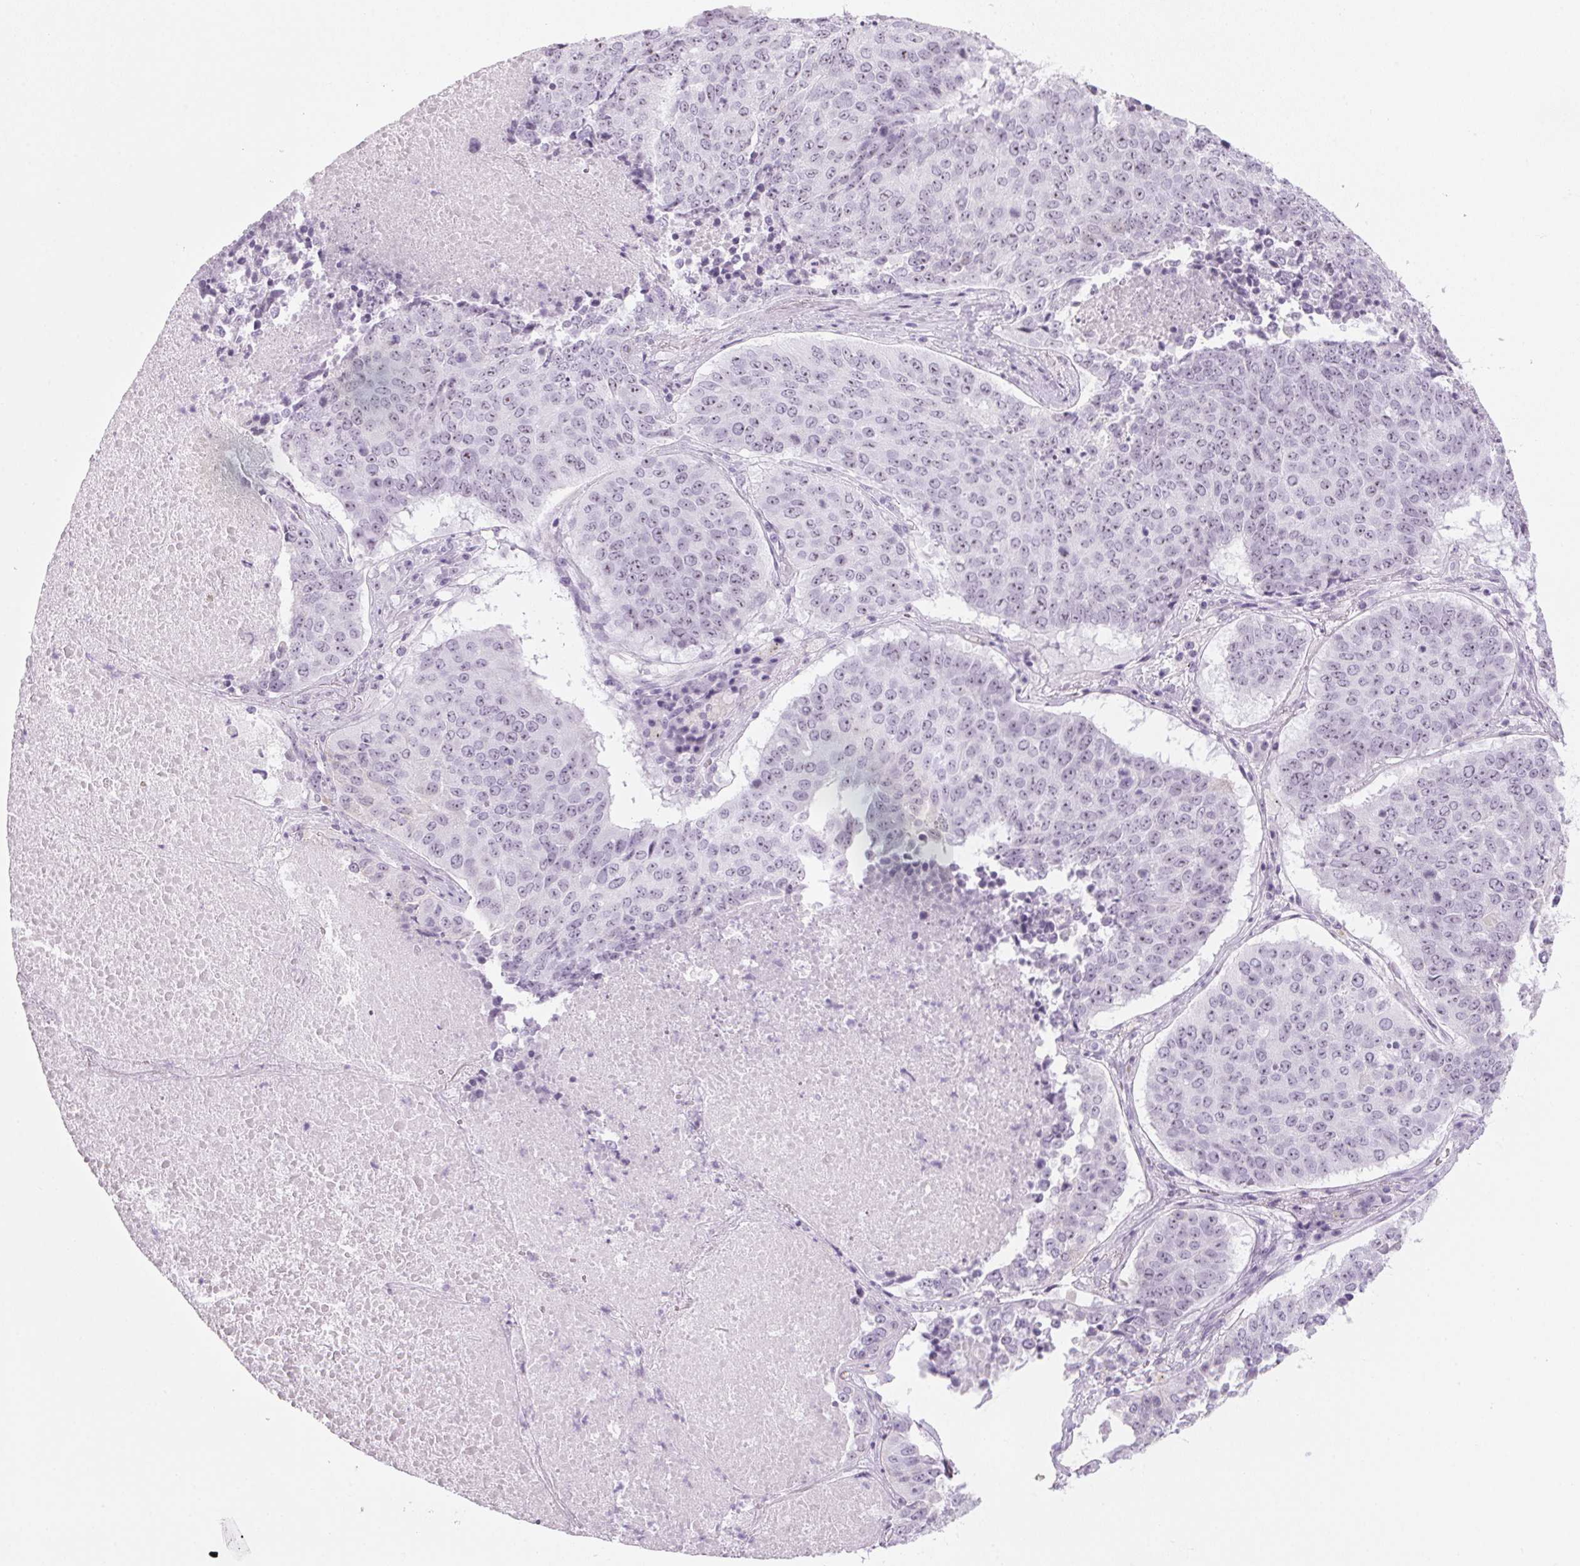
{"staining": {"intensity": "negative", "quantity": "none", "location": "none"}, "tissue": "lung cancer", "cell_type": "Tumor cells", "image_type": "cancer", "snomed": [{"axis": "morphology", "description": "Normal tissue, NOS"}, {"axis": "morphology", "description": "Squamous cell carcinoma, NOS"}, {"axis": "topography", "description": "Bronchus"}, {"axis": "topography", "description": "Lung"}], "caption": "IHC micrograph of human lung cancer (squamous cell carcinoma) stained for a protein (brown), which exhibits no staining in tumor cells.", "gene": "DNTTIP2", "patient": {"sex": "male", "age": 64}}